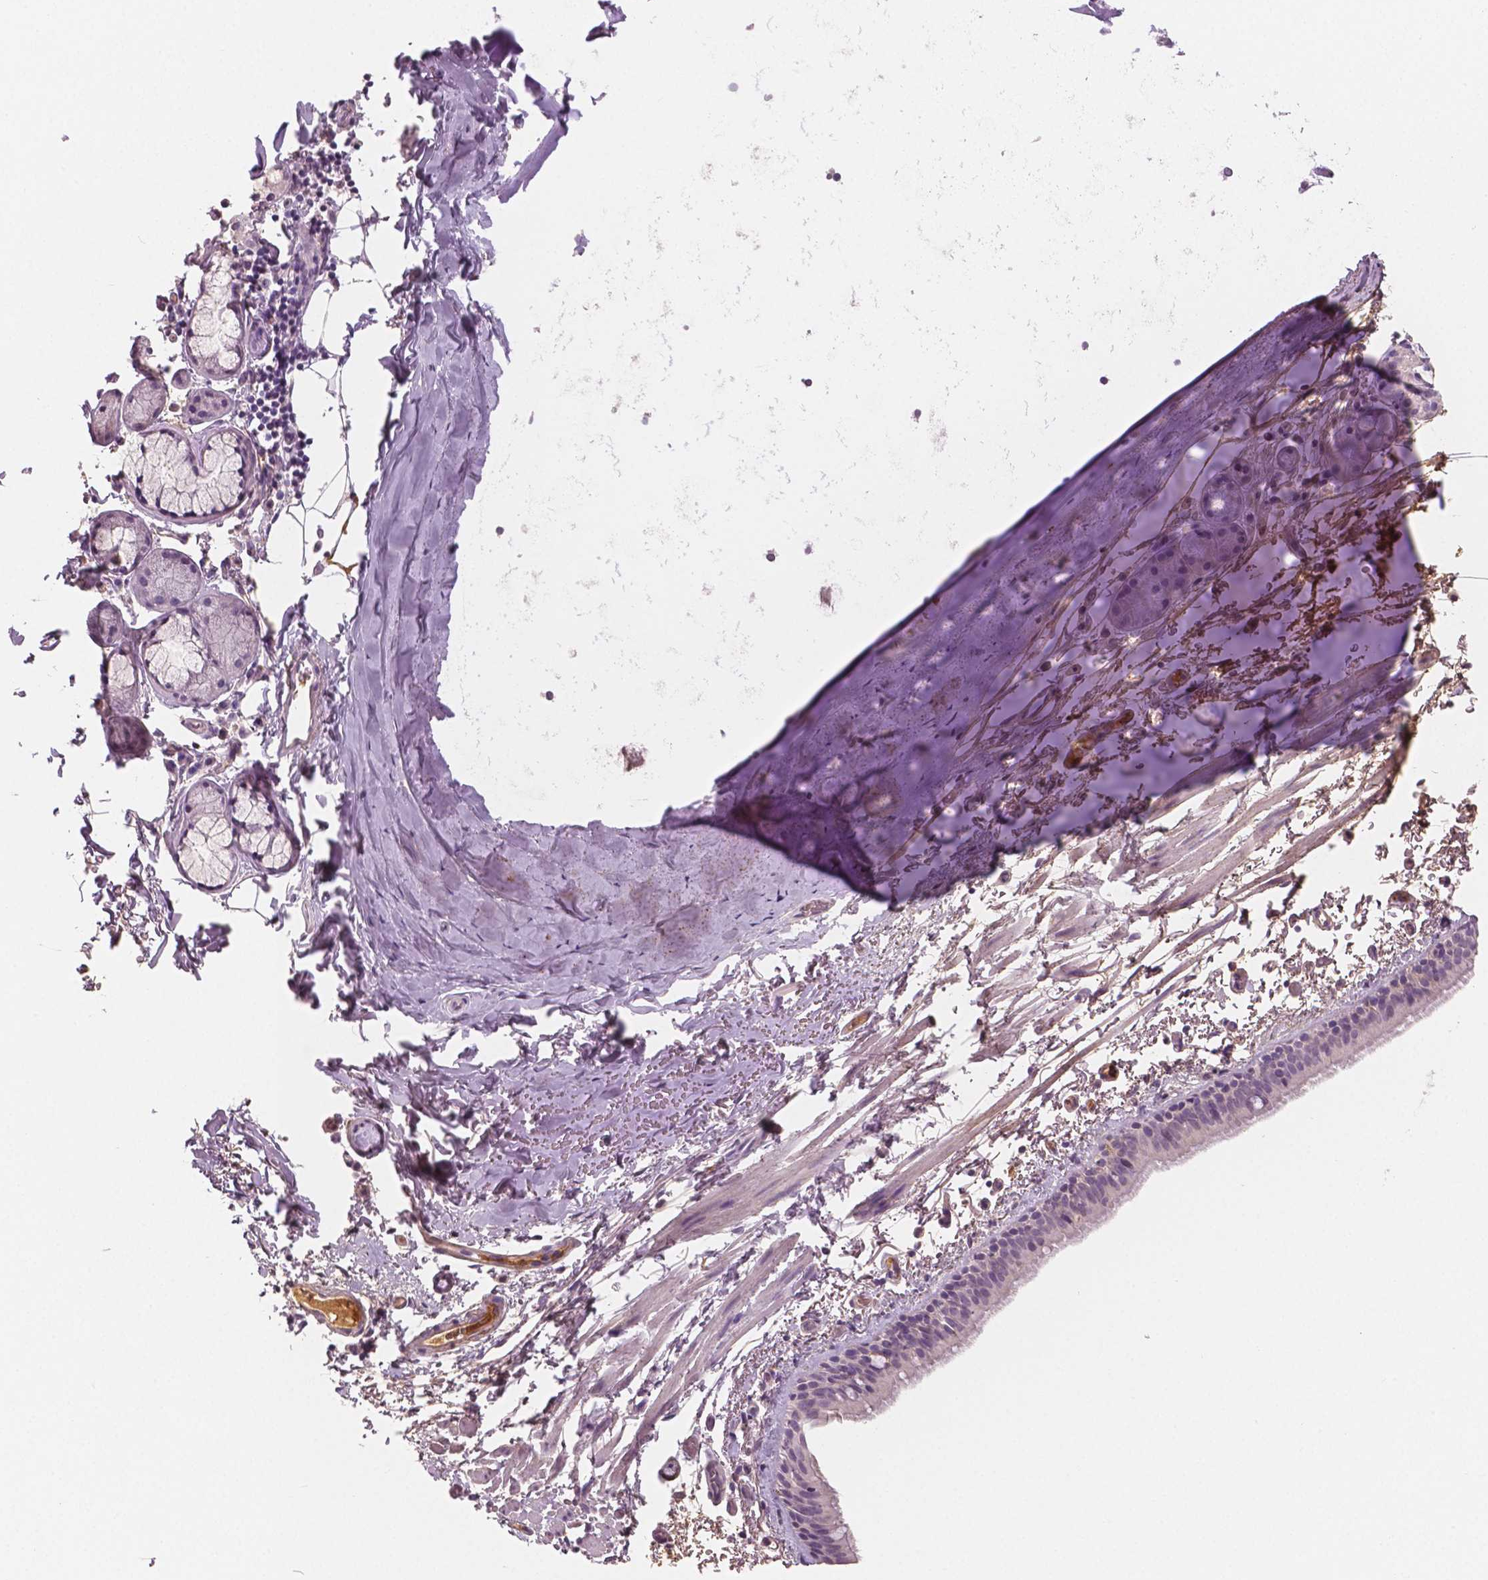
{"staining": {"intensity": "negative", "quantity": "none", "location": "none"}, "tissue": "bronchus", "cell_type": "Respiratory epithelial cells", "image_type": "normal", "snomed": [{"axis": "morphology", "description": "Normal tissue, NOS"}, {"axis": "topography", "description": "Bronchus"}], "caption": "Immunohistochemical staining of normal bronchus displays no significant expression in respiratory epithelial cells.", "gene": "APOA4", "patient": {"sex": "female", "age": 61}}